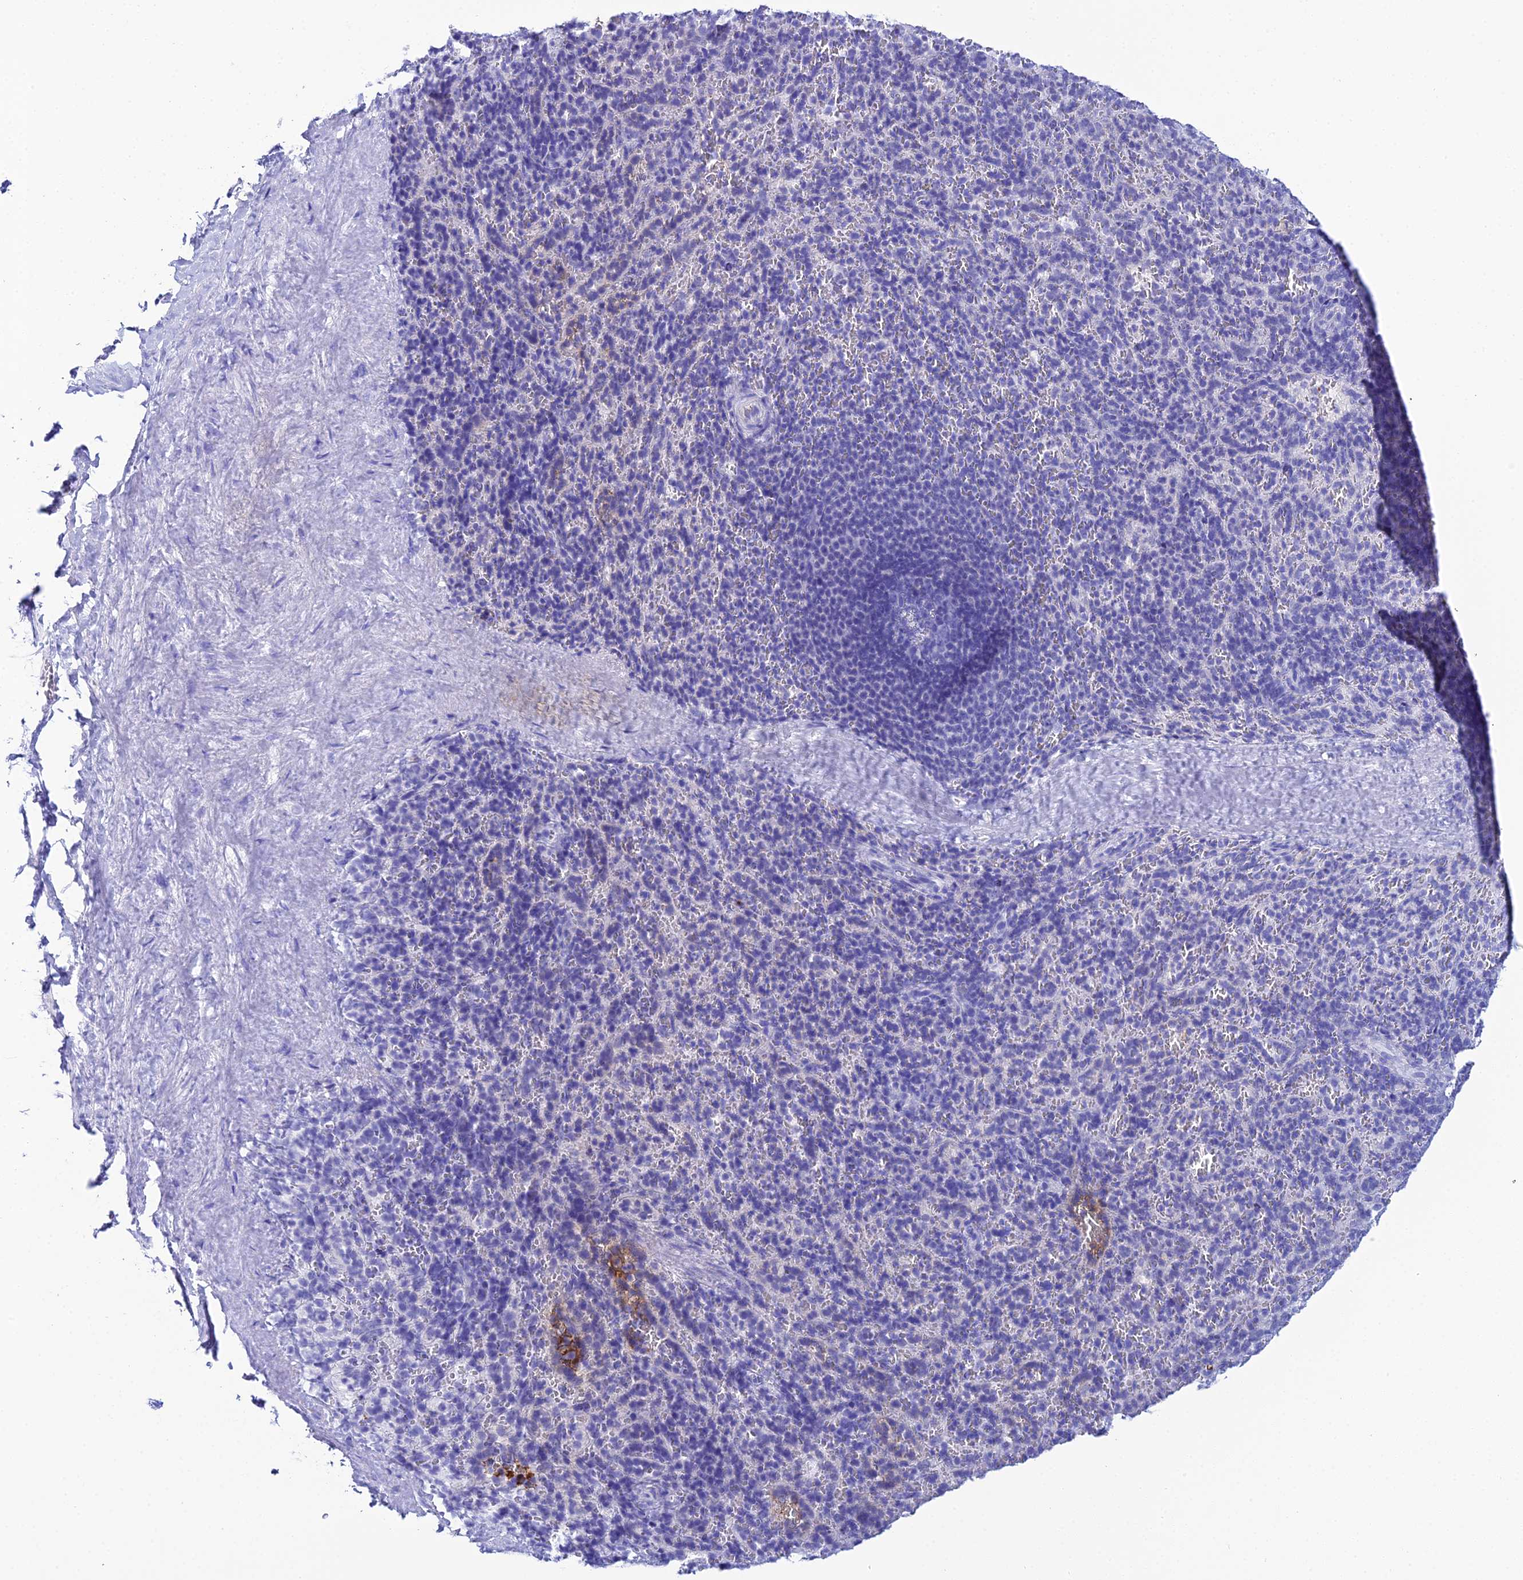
{"staining": {"intensity": "negative", "quantity": "none", "location": "none"}, "tissue": "spleen", "cell_type": "Cells in red pulp", "image_type": "normal", "snomed": [{"axis": "morphology", "description": "Normal tissue, NOS"}, {"axis": "topography", "description": "Spleen"}], "caption": "This micrograph is of benign spleen stained with immunohistochemistry (IHC) to label a protein in brown with the nuclei are counter-stained blue. There is no positivity in cells in red pulp.", "gene": "CELA3A", "patient": {"sex": "female", "age": 21}}